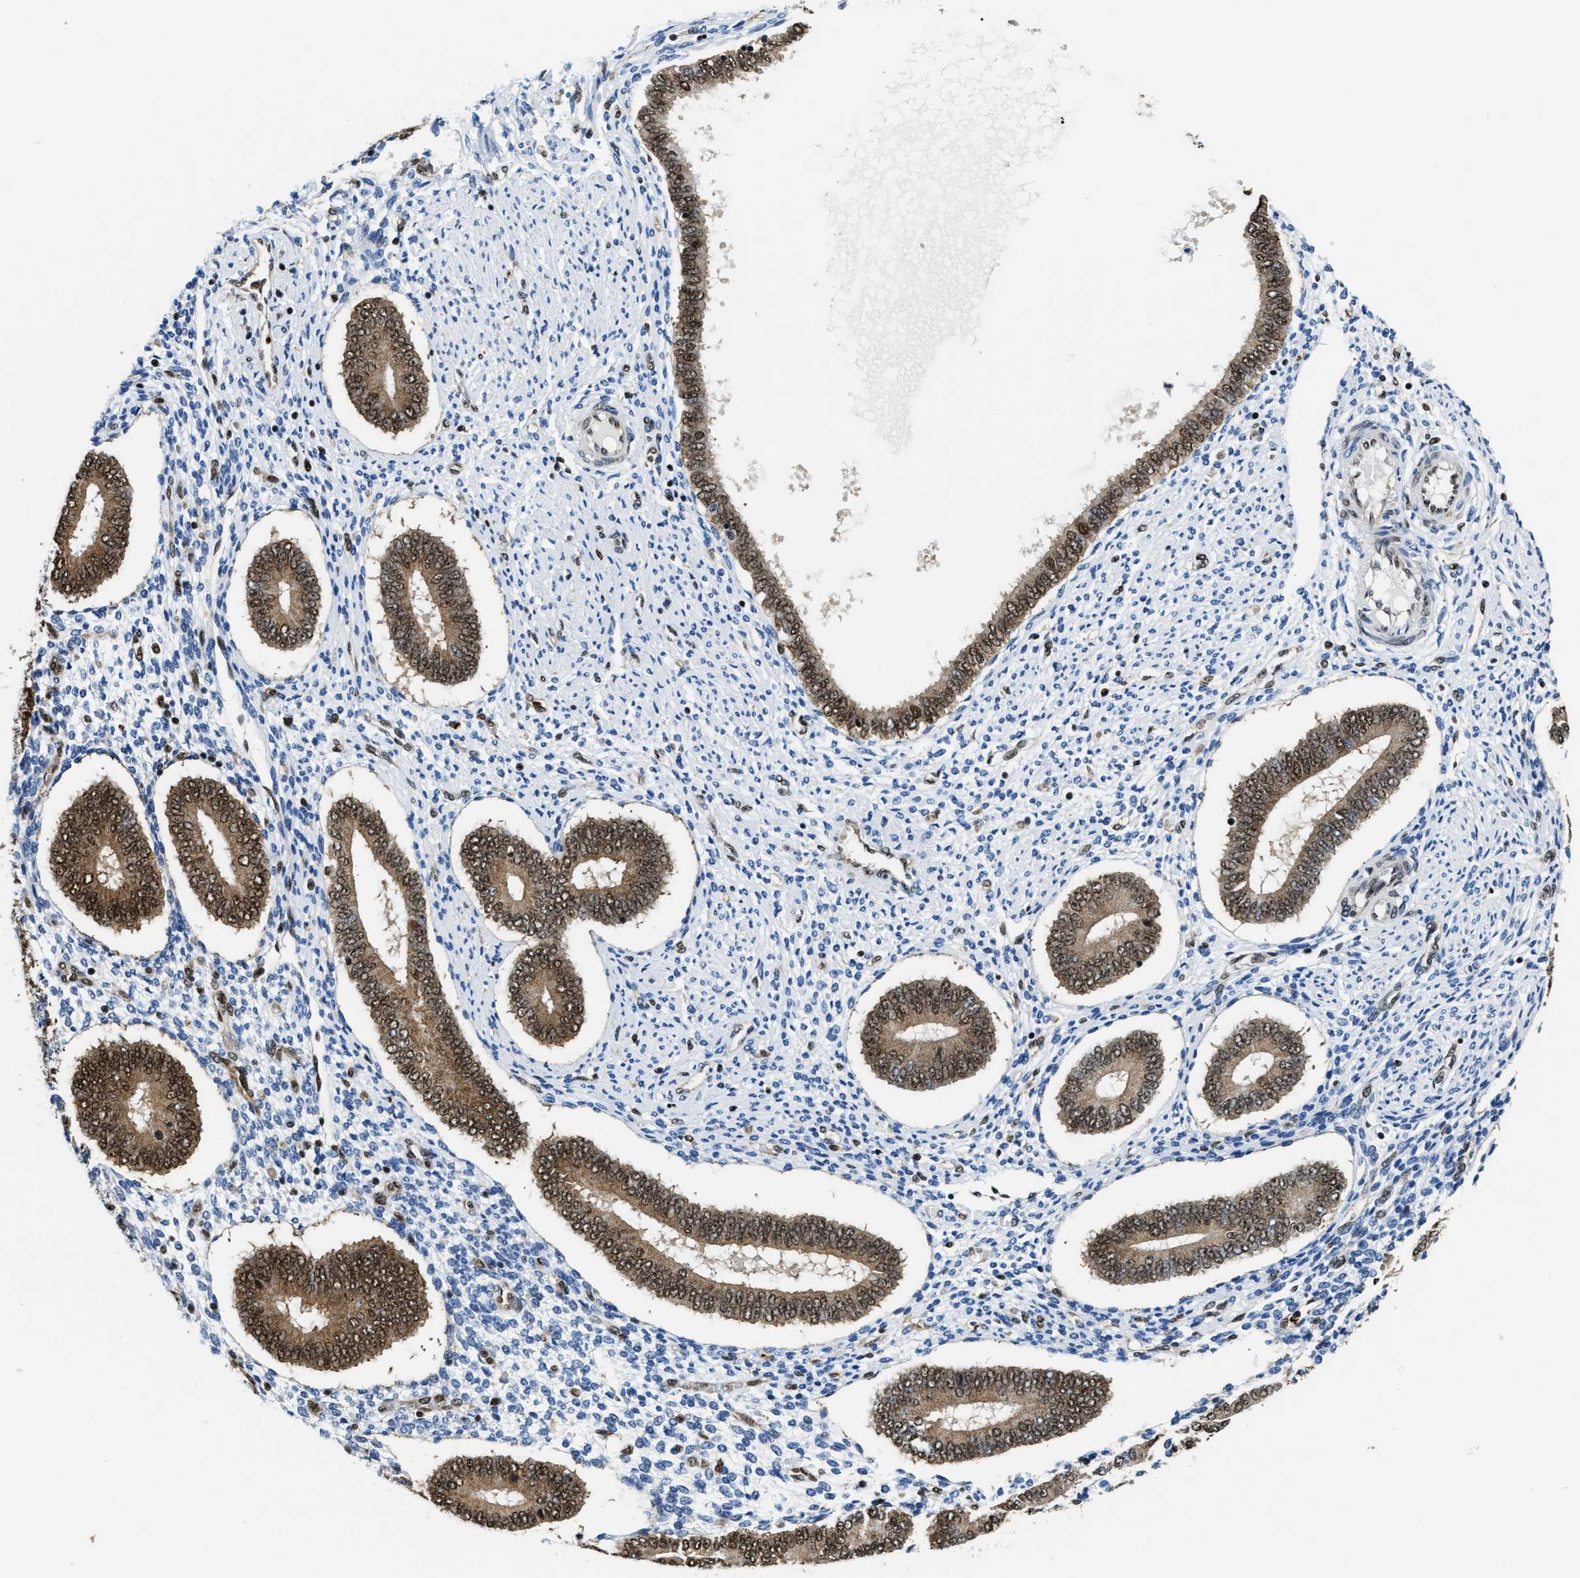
{"staining": {"intensity": "strong", "quantity": "<25%", "location": "cytoplasmic/membranous,nuclear"}, "tissue": "endometrium", "cell_type": "Cells in endometrial stroma", "image_type": "normal", "snomed": [{"axis": "morphology", "description": "Normal tissue, NOS"}, {"axis": "topography", "description": "Endometrium"}], "caption": "This image shows immunohistochemistry (IHC) staining of benign human endometrium, with medium strong cytoplasmic/membranous,nuclear staining in about <25% of cells in endometrial stroma.", "gene": "CCNDBP1", "patient": {"sex": "female", "age": 42}}